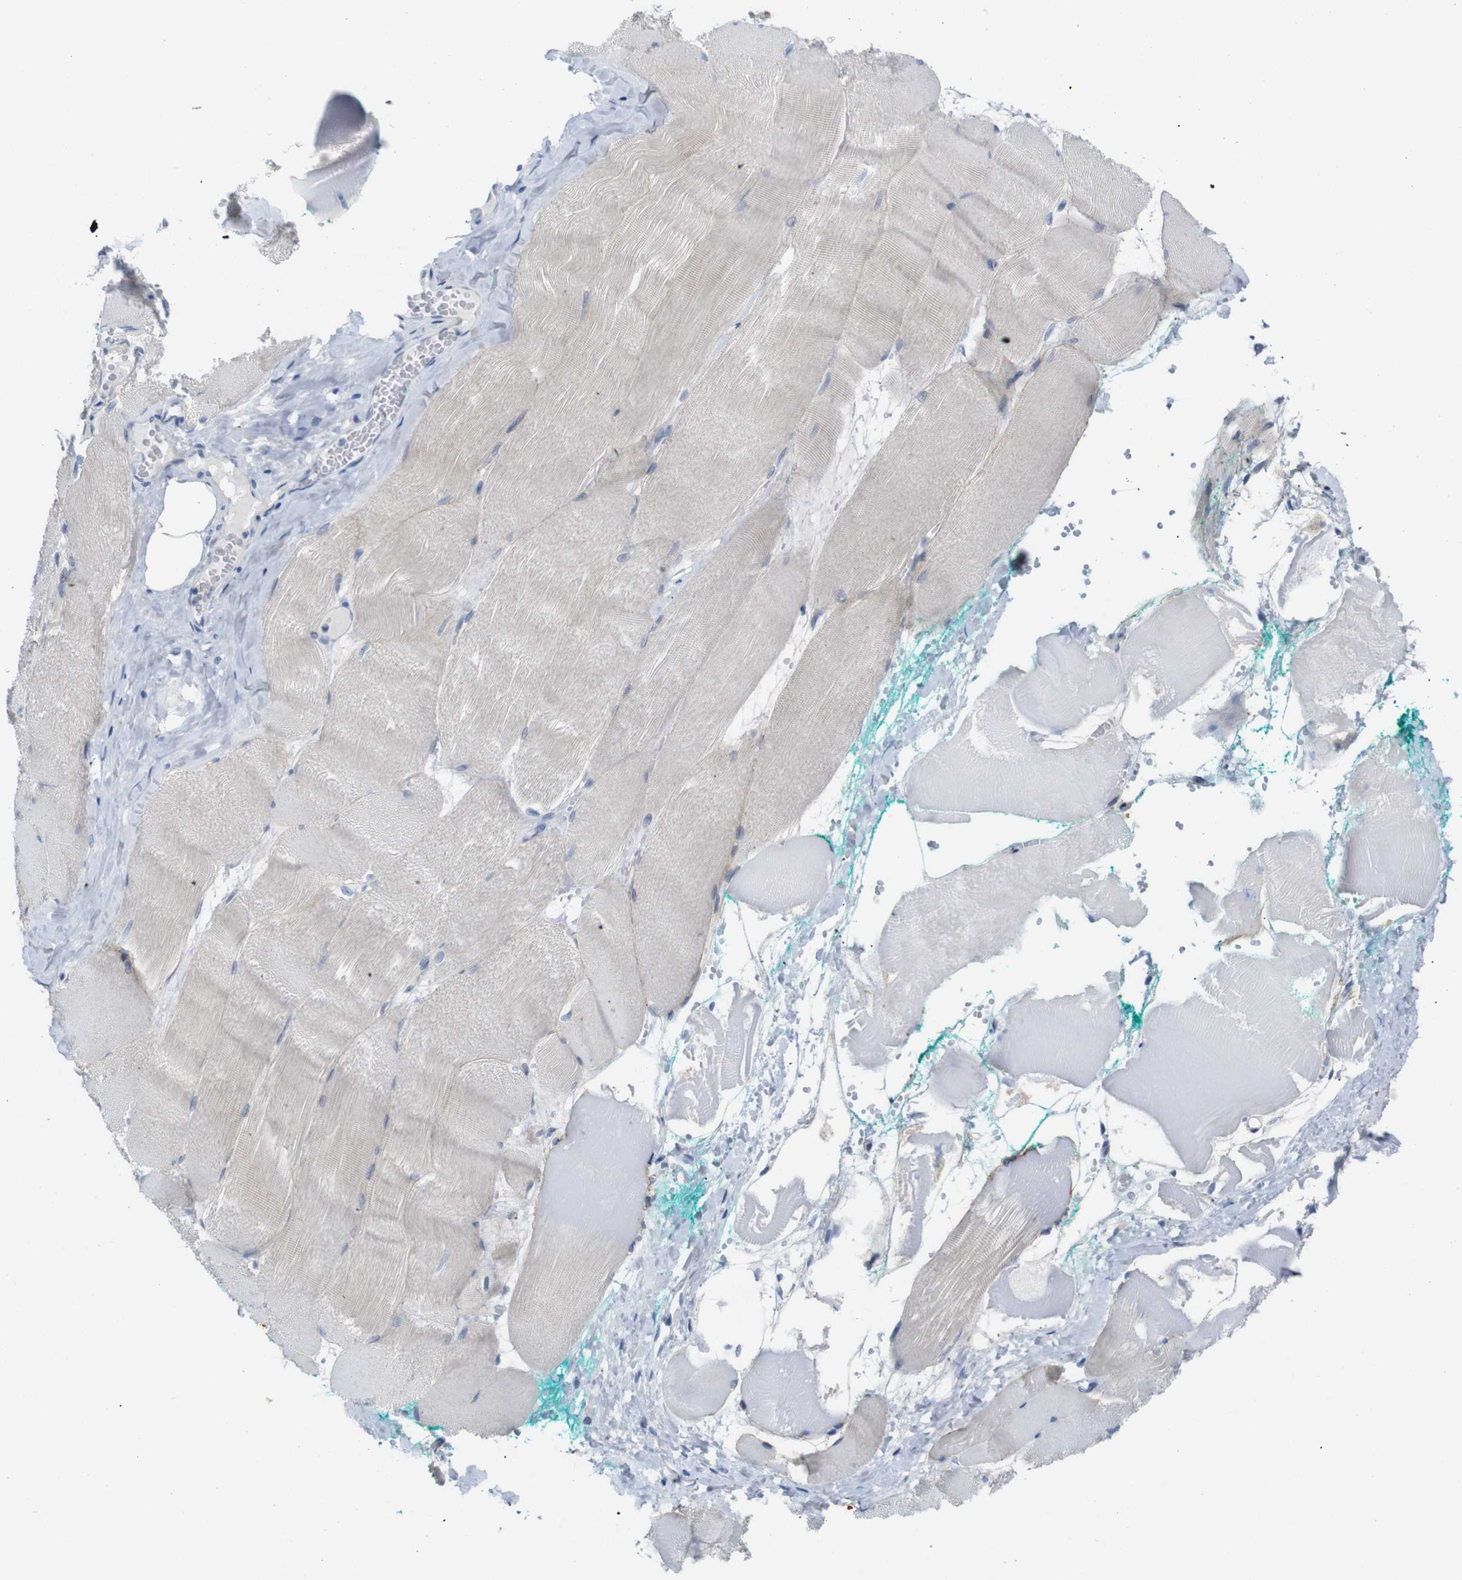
{"staining": {"intensity": "negative", "quantity": "none", "location": "none"}, "tissue": "skeletal muscle", "cell_type": "Myocytes", "image_type": "normal", "snomed": [{"axis": "morphology", "description": "Normal tissue, NOS"}, {"axis": "morphology", "description": "Squamous cell carcinoma, NOS"}, {"axis": "topography", "description": "Skeletal muscle"}], "caption": "Histopathology image shows no protein expression in myocytes of normal skeletal muscle.", "gene": "ANK3", "patient": {"sex": "male", "age": 51}}